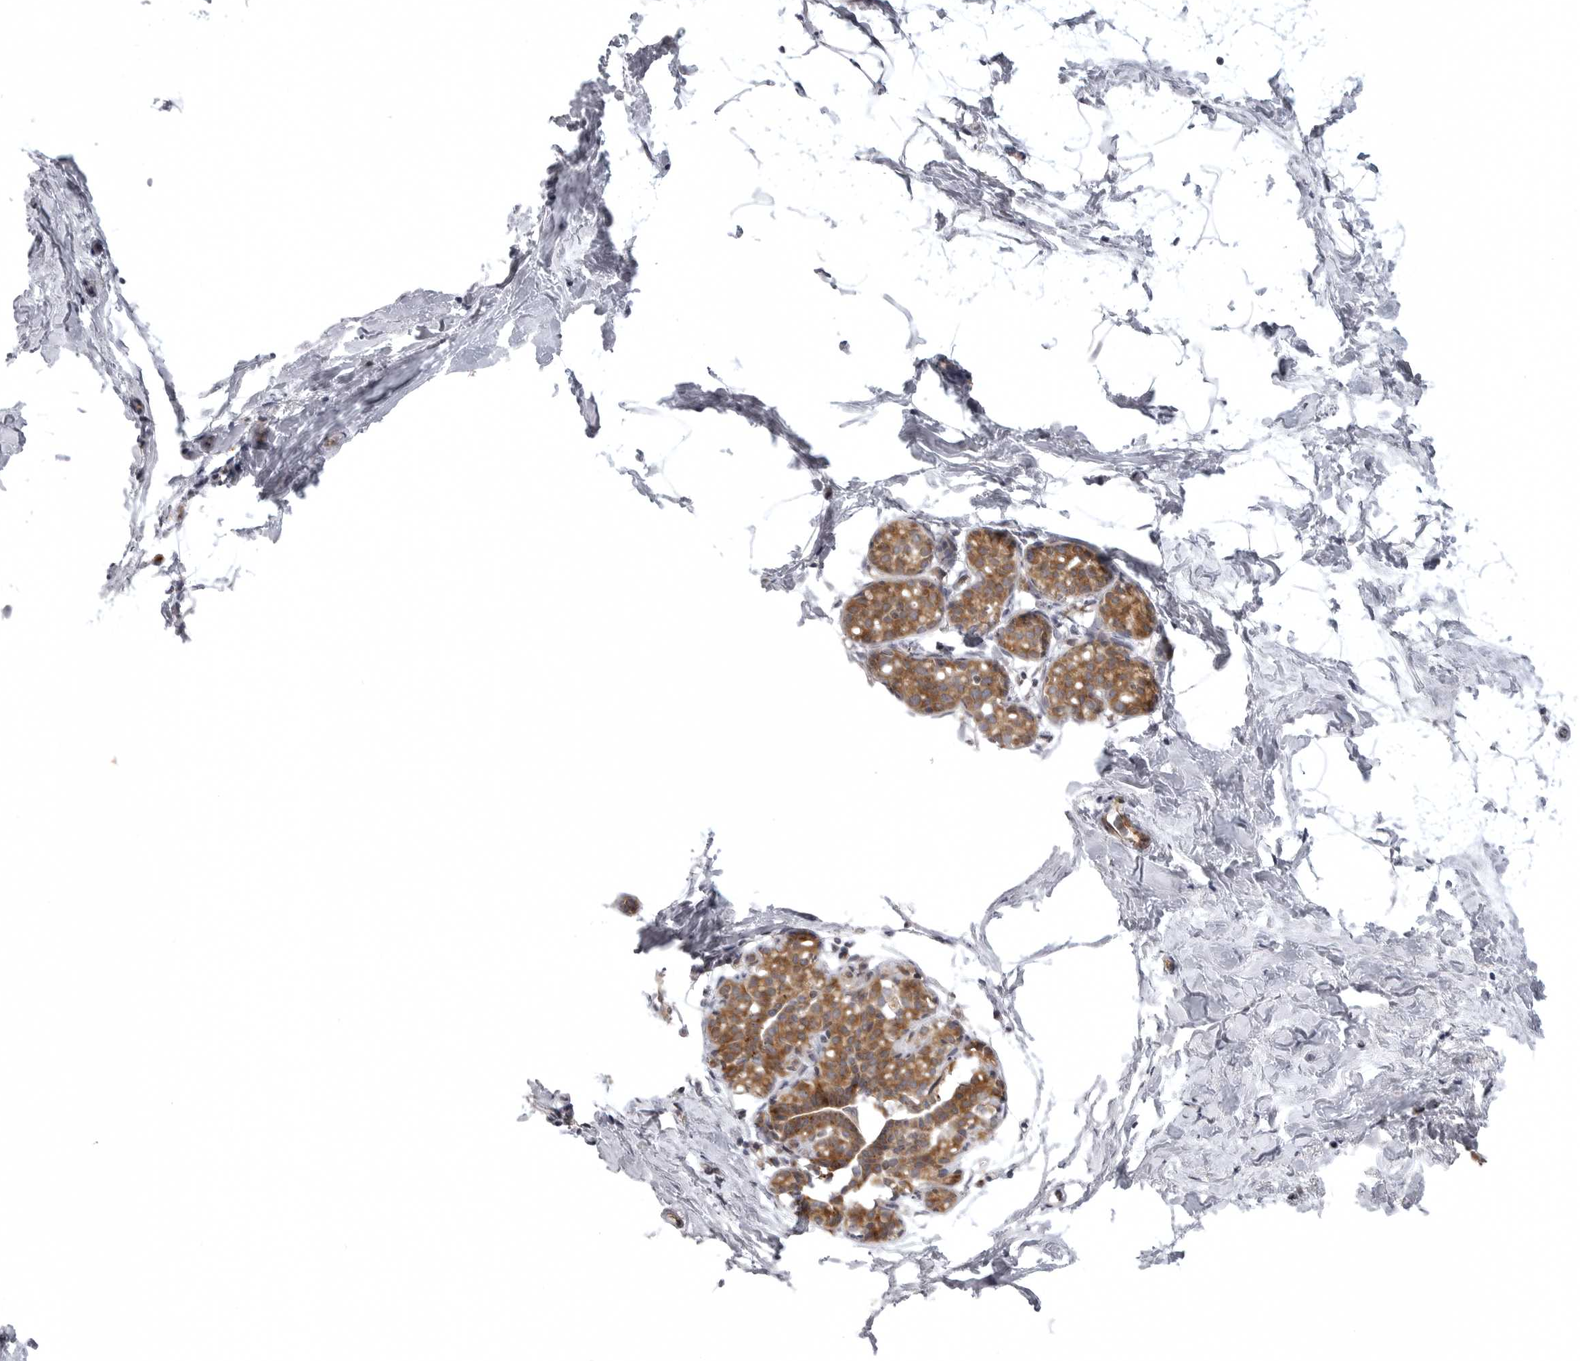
{"staining": {"intensity": "negative", "quantity": "none", "location": "none"}, "tissue": "breast", "cell_type": "Adipocytes", "image_type": "normal", "snomed": [{"axis": "morphology", "description": "Normal tissue, NOS"}, {"axis": "topography", "description": "Breast"}], "caption": "The photomicrograph exhibits no staining of adipocytes in benign breast.", "gene": "CD300LD", "patient": {"sex": "female", "age": 62}}